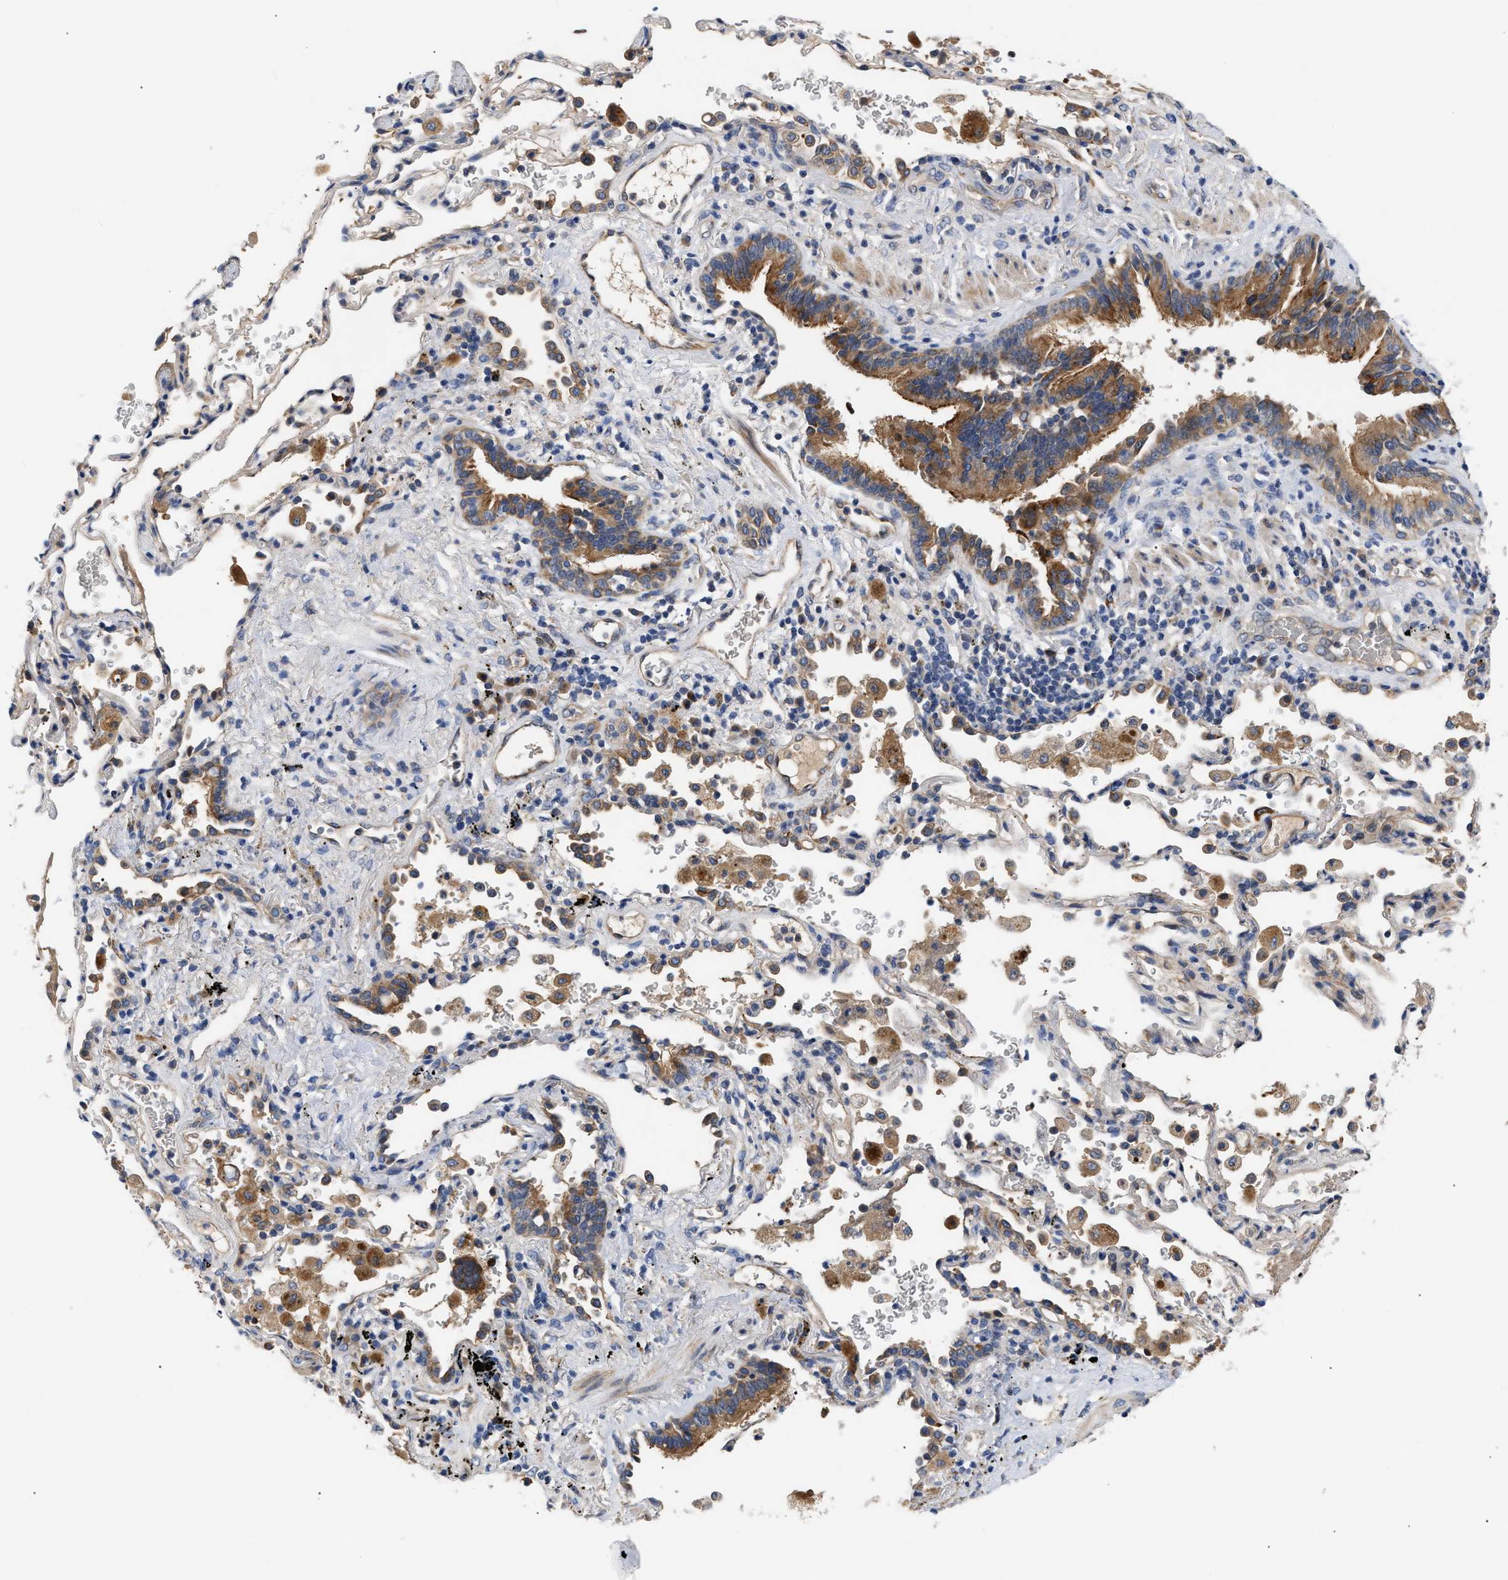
{"staining": {"intensity": "moderate", "quantity": ">75%", "location": "cytoplasmic/membranous"}, "tissue": "lung cancer", "cell_type": "Tumor cells", "image_type": "cancer", "snomed": [{"axis": "morphology", "description": "Adenocarcinoma, NOS"}, {"axis": "topography", "description": "Lung"}], "caption": "Protein staining displays moderate cytoplasmic/membranous positivity in approximately >75% of tumor cells in lung adenocarcinoma.", "gene": "CCDC146", "patient": {"sex": "male", "age": 64}}